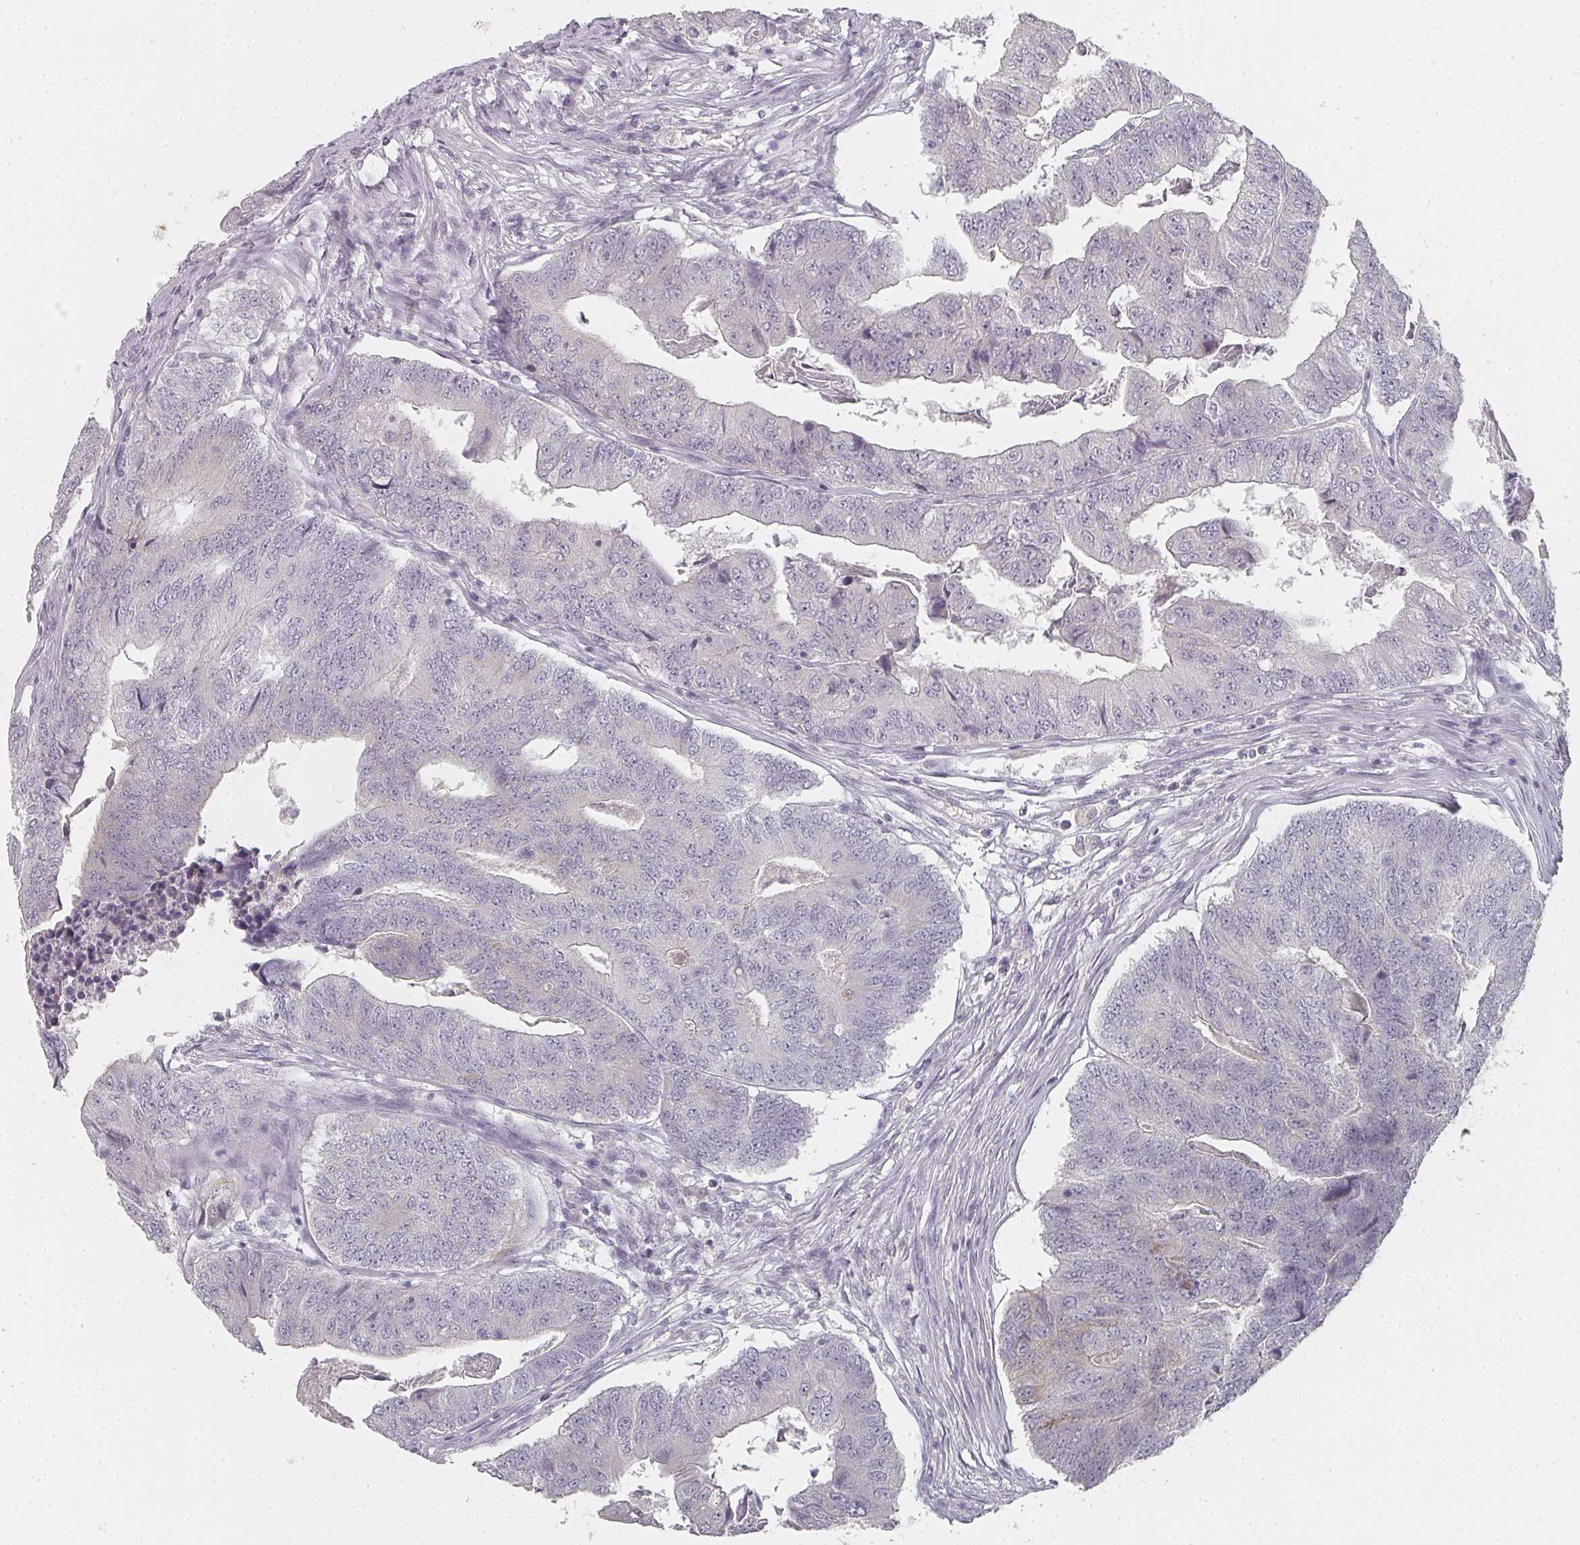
{"staining": {"intensity": "negative", "quantity": "none", "location": "none"}, "tissue": "colorectal cancer", "cell_type": "Tumor cells", "image_type": "cancer", "snomed": [{"axis": "morphology", "description": "Adenocarcinoma, NOS"}, {"axis": "topography", "description": "Colon"}], "caption": "Tumor cells are negative for brown protein staining in colorectal cancer (adenocarcinoma).", "gene": "SHISA2", "patient": {"sex": "female", "age": 67}}